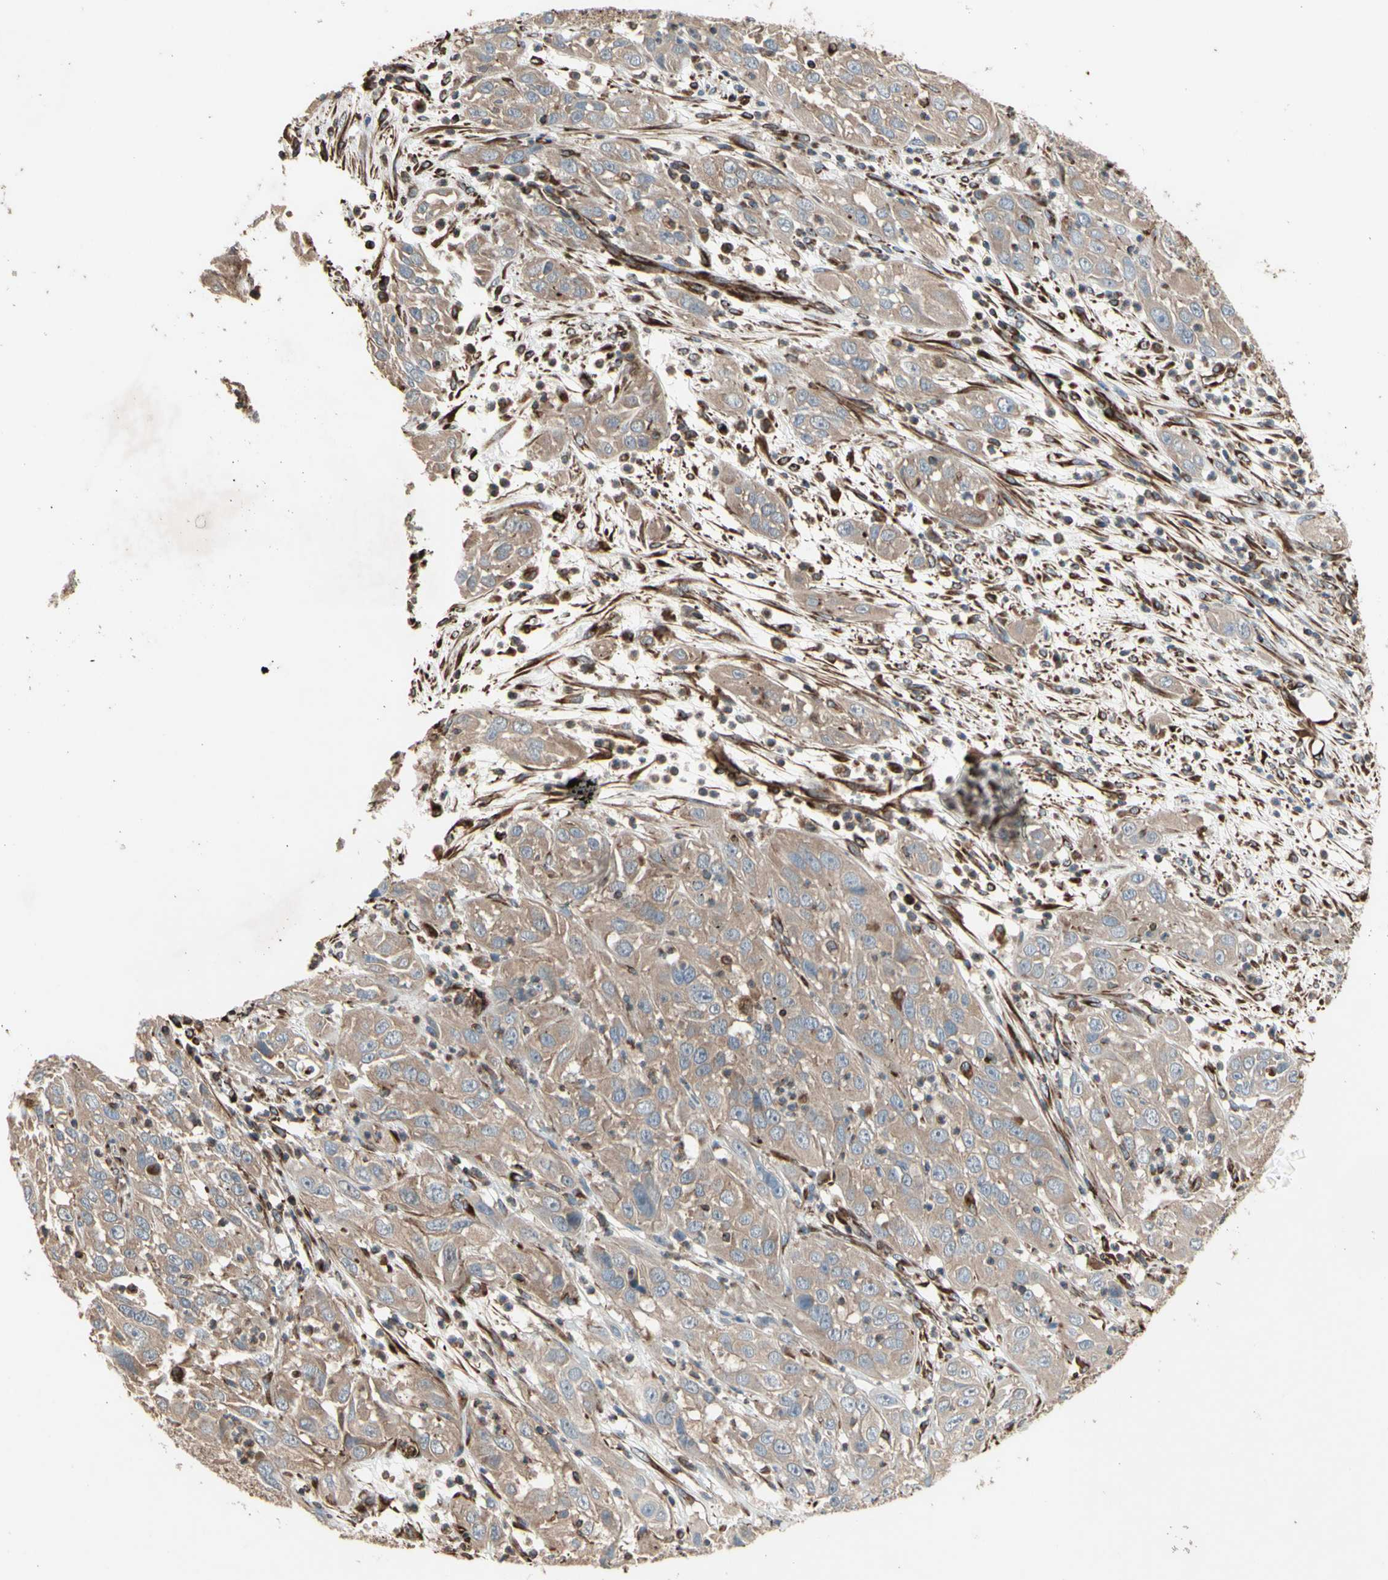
{"staining": {"intensity": "weak", "quantity": ">75%", "location": "cytoplasmic/membranous"}, "tissue": "cervical cancer", "cell_type": "Tumor cells", "image_type": "cancer", "snomed": [{"axis": "morphology", "description": "Squamous cell carcinoma, NOS"}, {"axis": "topography", "description": "Cervix"}], "caption": "Protein staining reveals weak cytoplasmic/membranous staining in about >75% of tumor cells in cervical cancer.", "gene": "TRAF2", "patient": {"sex": "female", "age": 32}}